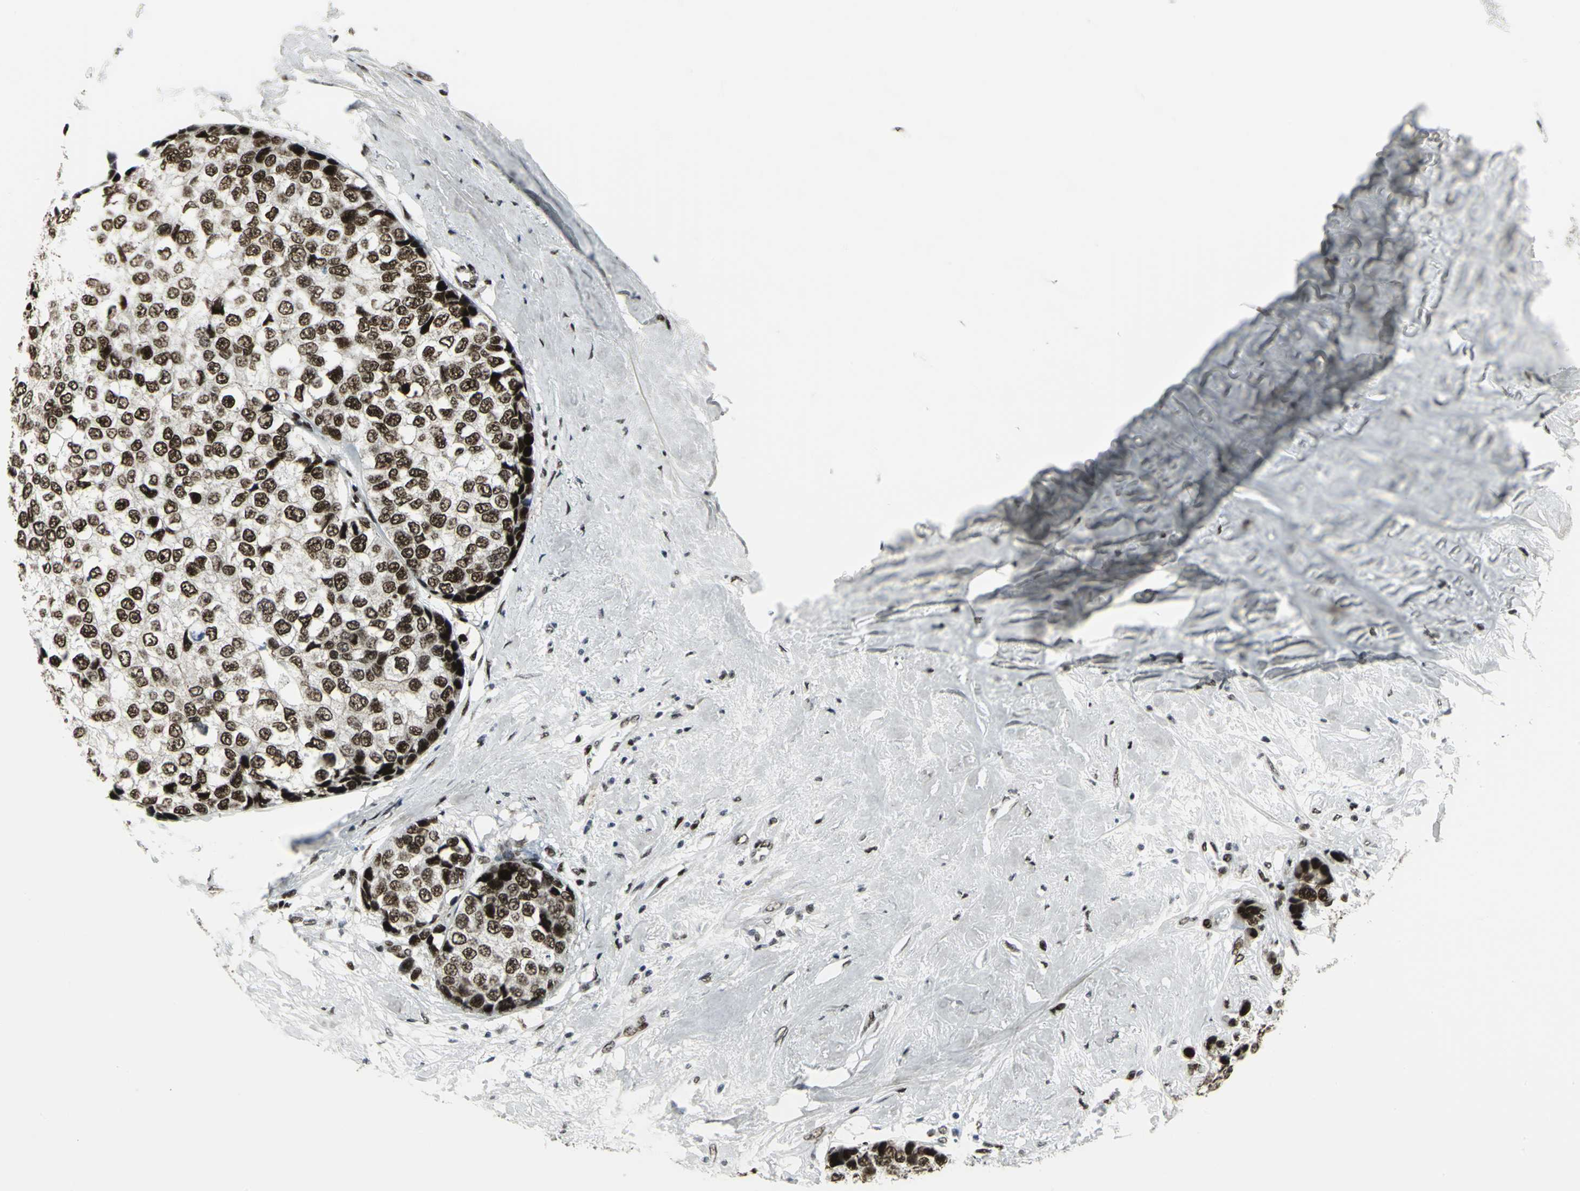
{"staining": {"intensity": "strong", "quantity": ">75%", "location": "nuclear"}, "tissue": "breast cancer", "cell_type": "Tumor cells", "image_type": "cancer", "snomed": [{"axis": "morphology", "description": "Duct carcinoma"}, {"axis": "topography", "description": "Breast"}], "caption": "IHC (DAB) staining of human breast invasive ductal carcinoma demonstrates strong nuclear protein staining in about >75% of tumor cells.", "gene": "SMARCA4", "patient": {"sex": "female", "age": 51}}